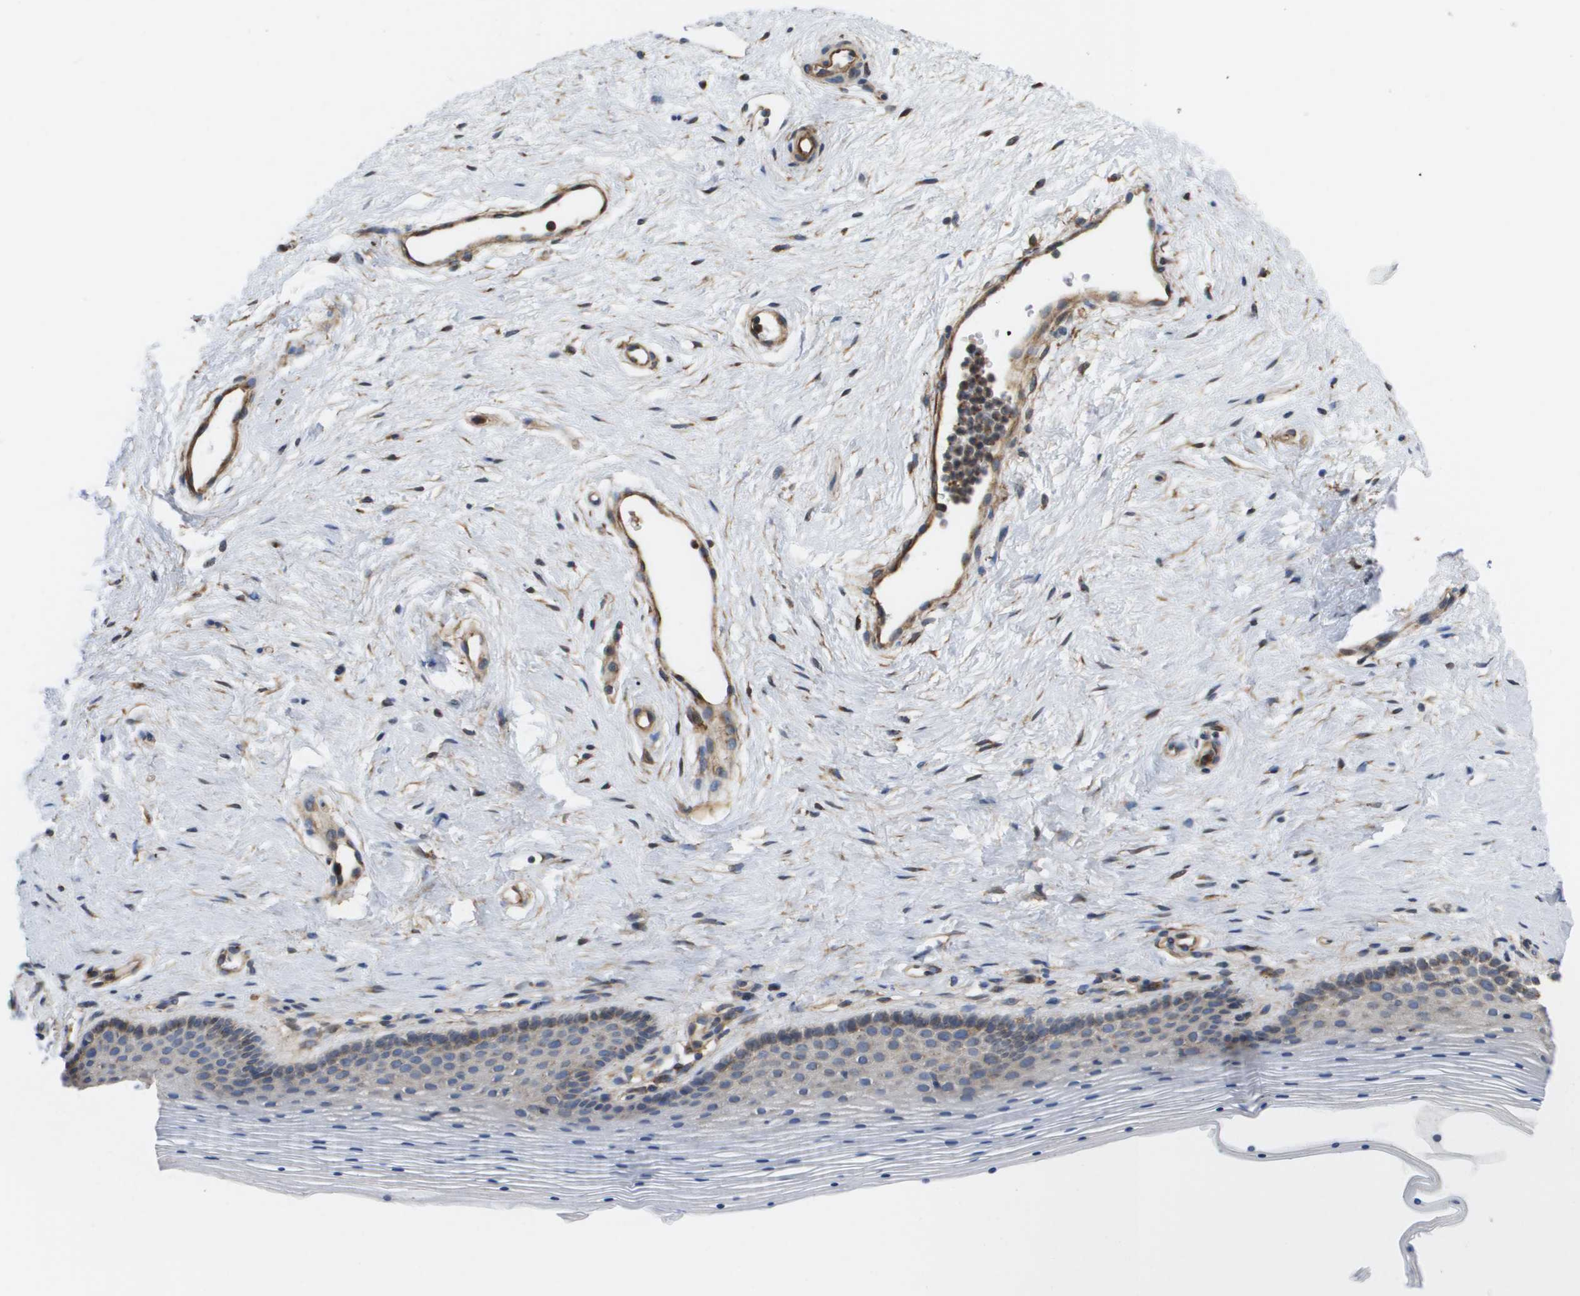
{"staining": {"intensity": "moderate", "quantity": "<25%", "location": "cytoplasmic/membranous"}, "tissue": "vagina", "cell_type": "Squamous epithelial cells", "image_type": "normal", "snomed": [{"axis": "morphology", "description": "Normal tissue, NOS"}, {"axis": "topography", "description": "Vagina"}], "caption": "A brown stain shows moderate cytoplasmic/membranous expression of a protein in squamous epithelial cells of benign human vagina.", "gene": "BST2", "patient": {"sex": "female", "age": 32}}